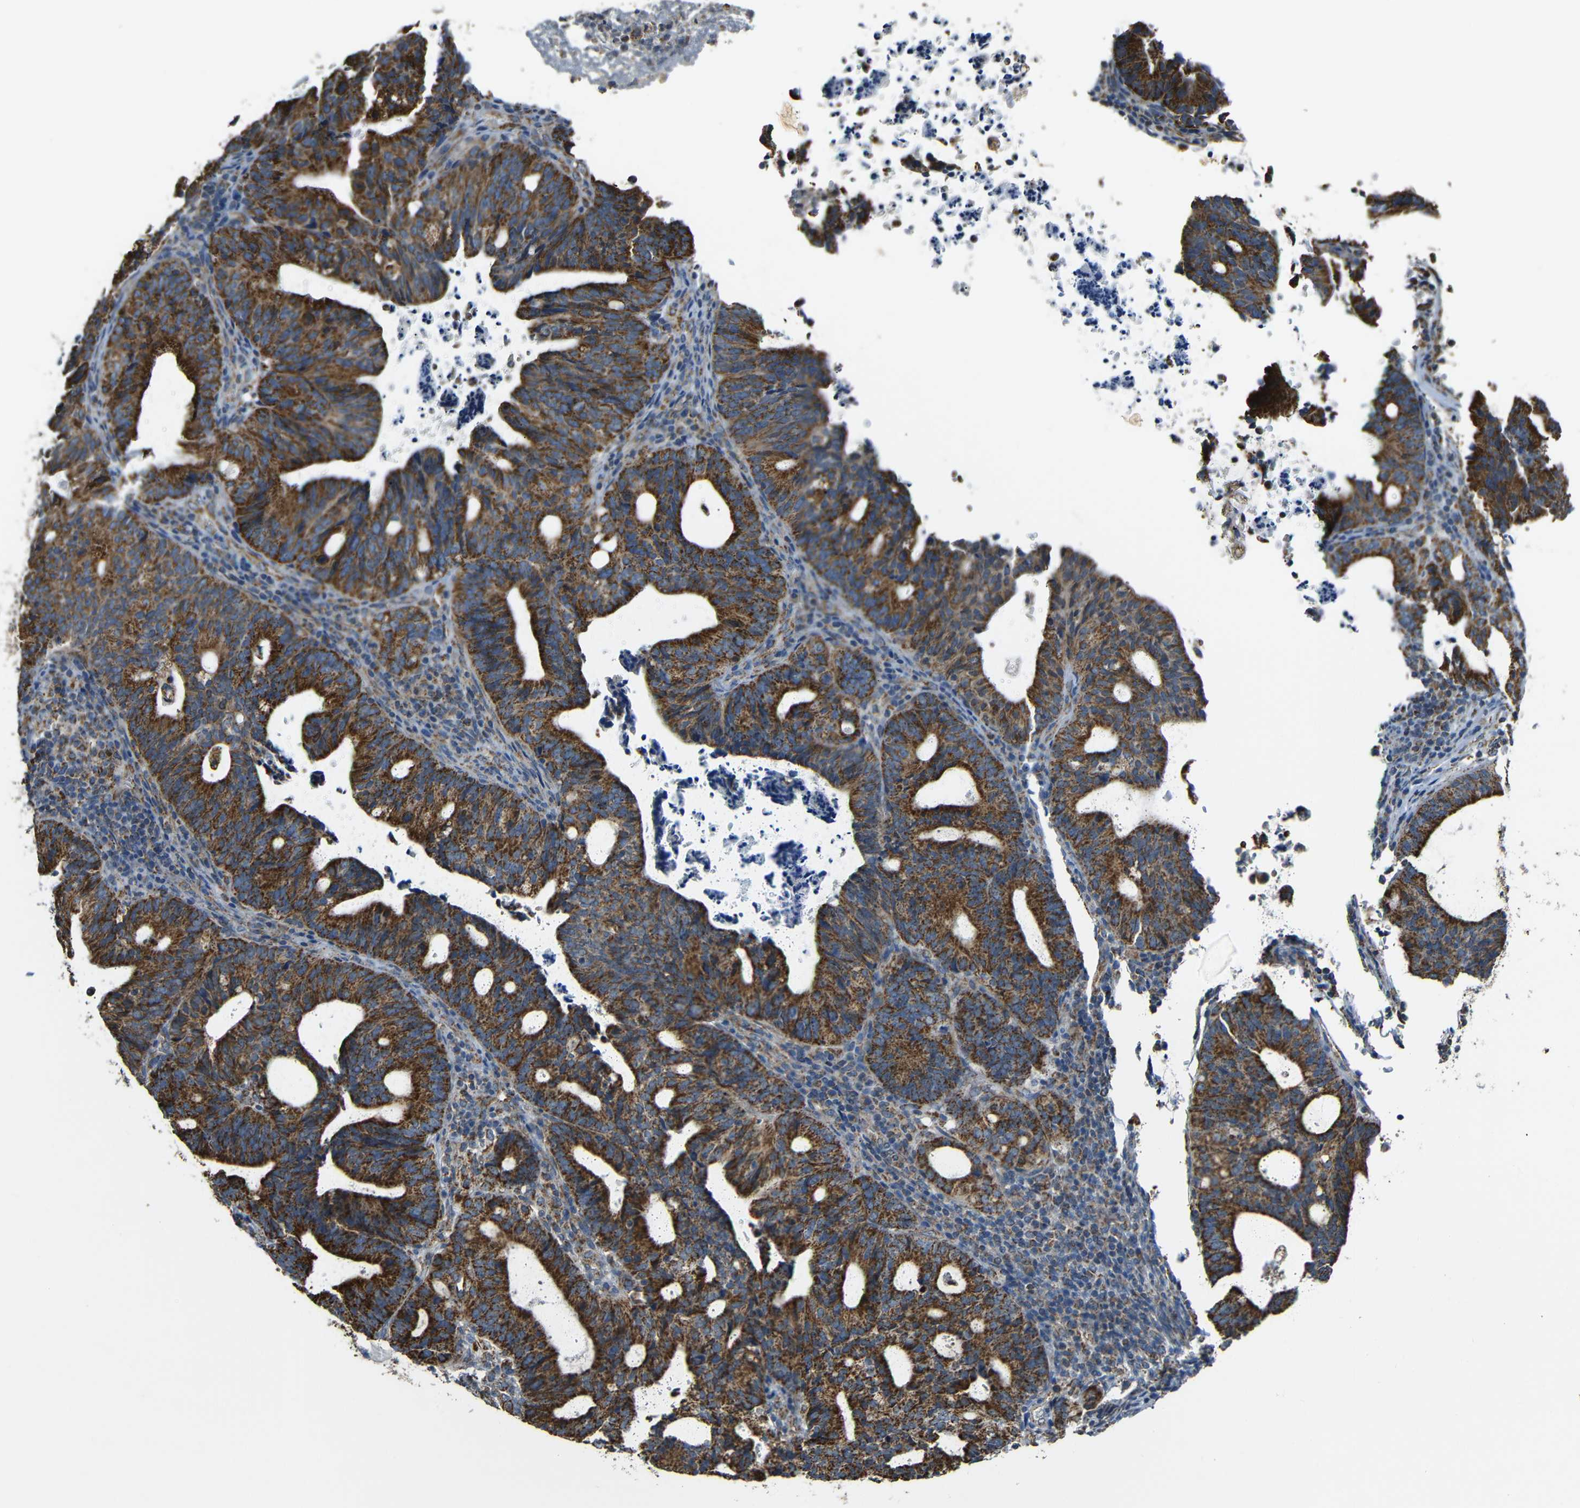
{"staining": {"intensity": "strong", "quantity": ">75%", "location": "cytoplasmic/membranous"}, "tissue": "endometrial cancer", "cell_type": "Tumor cells", "image_type": "cancer", "snomed": [{"axis": "morphology", "description": "Adenocarcinoma, NOS"}, {"axis": "topography", "description": "Uterus"}], "caption": "Endometrial cancer stained for a protein demonstrates strong cytoplasmic/membranous positivity in tumor cells. Nuclei are stained in blue.", "gene": "NR3C2", "patient": {"sex": "female", "age": 83}}